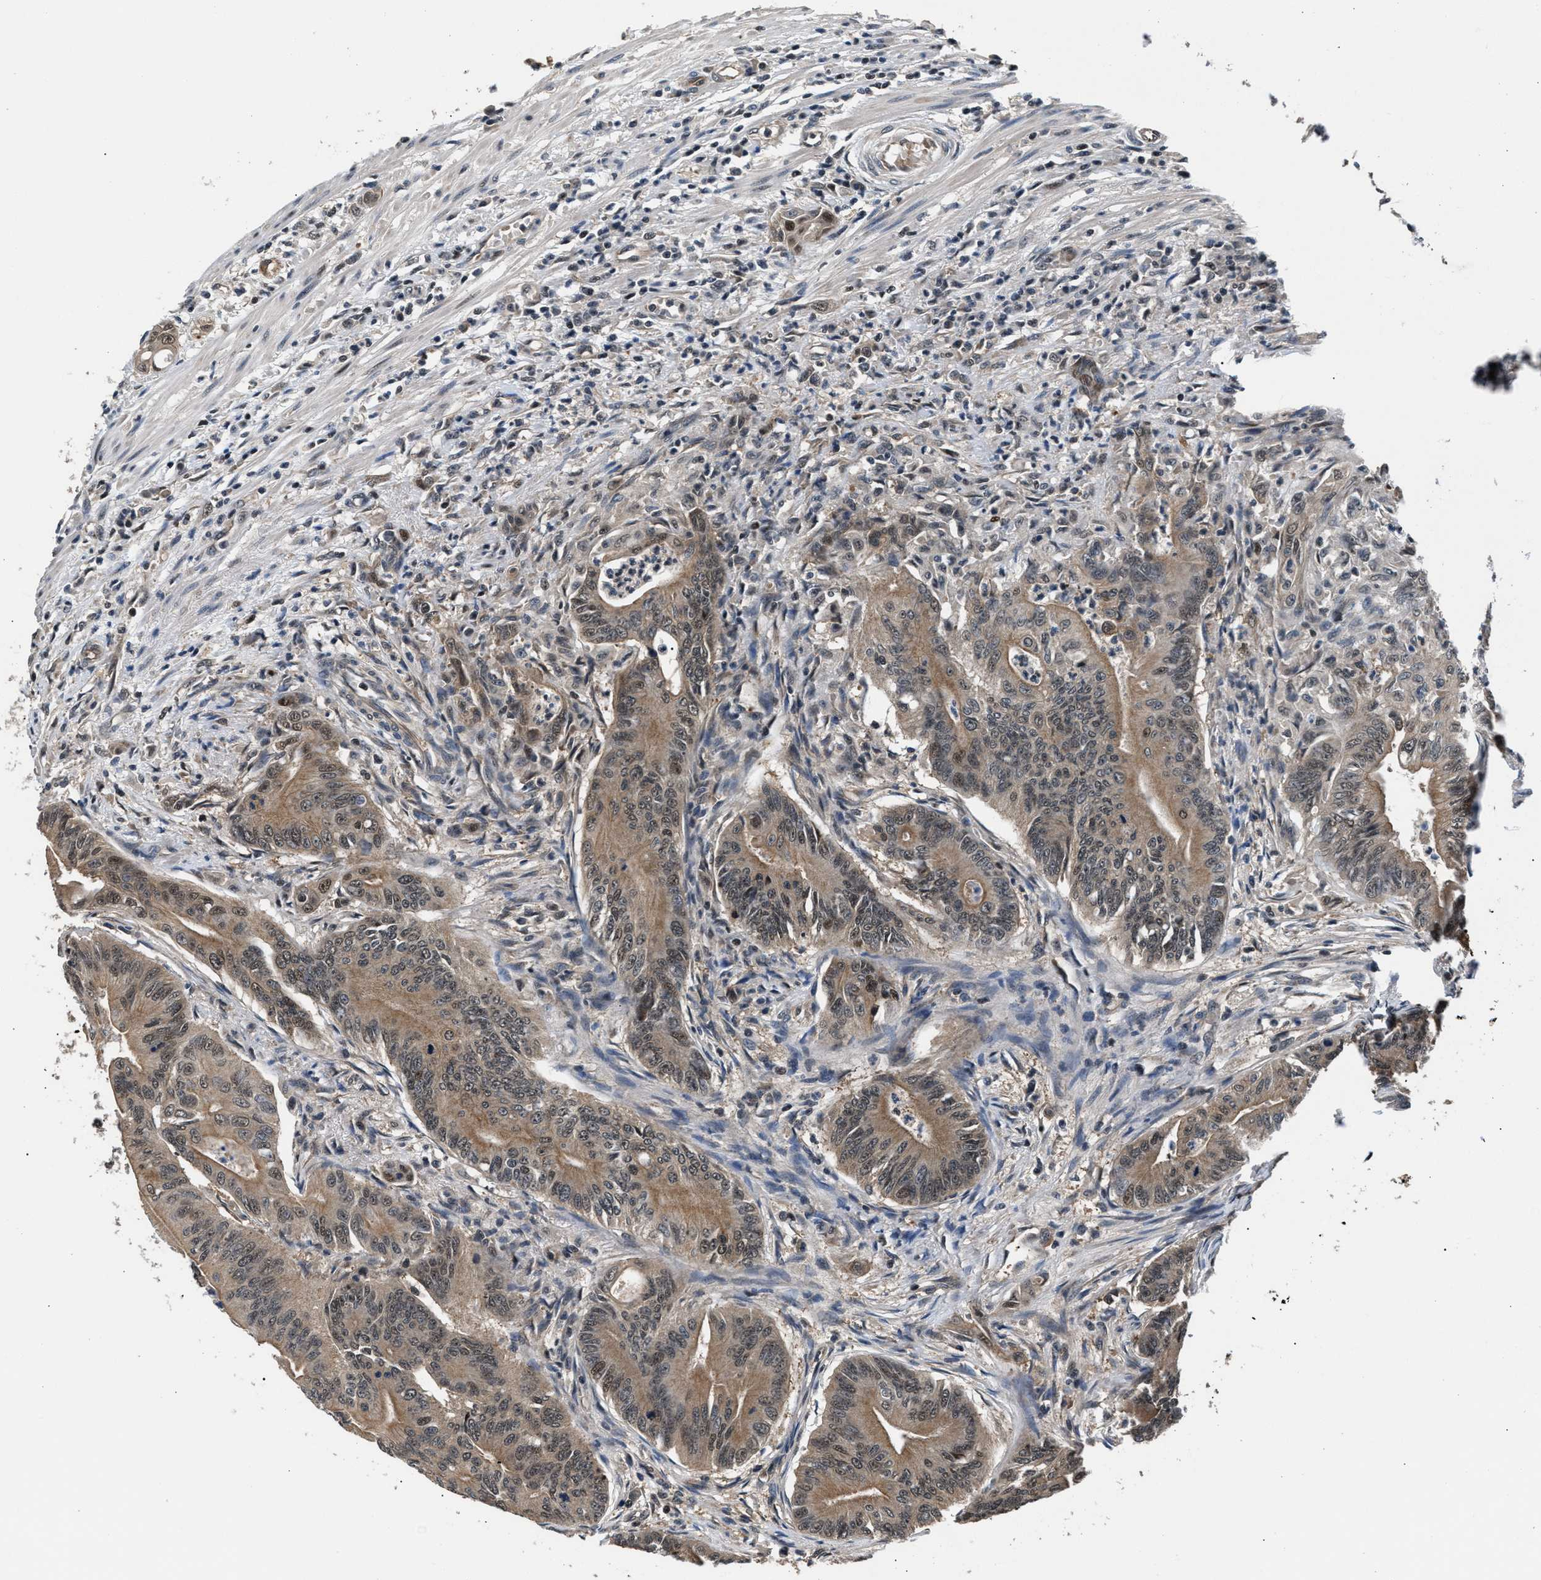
{"staining": {"intensity": "weak", "quantity": ">75%", "location": "cytoplasmic/membranous,nuclear"}, "tissue": "colorectal cancer", "cell_type": "Tumor cells", "image_type": "cancer", "snomed": [{"axis": "morphology", "description": "Adenoma, NOS"}, {"axis": "morphology", "description": "Adenocarcinoma, NOS"}, {"axis": "topography", "description": "Colon"}], "caption": "Protein staining reveals weak cytoplasmic/membranous and nuclear expression in approximately >75% of tumor cells in colorectal cancer.", "gene": "RBM33", "patient": {"sex": "male", "age": 79}}